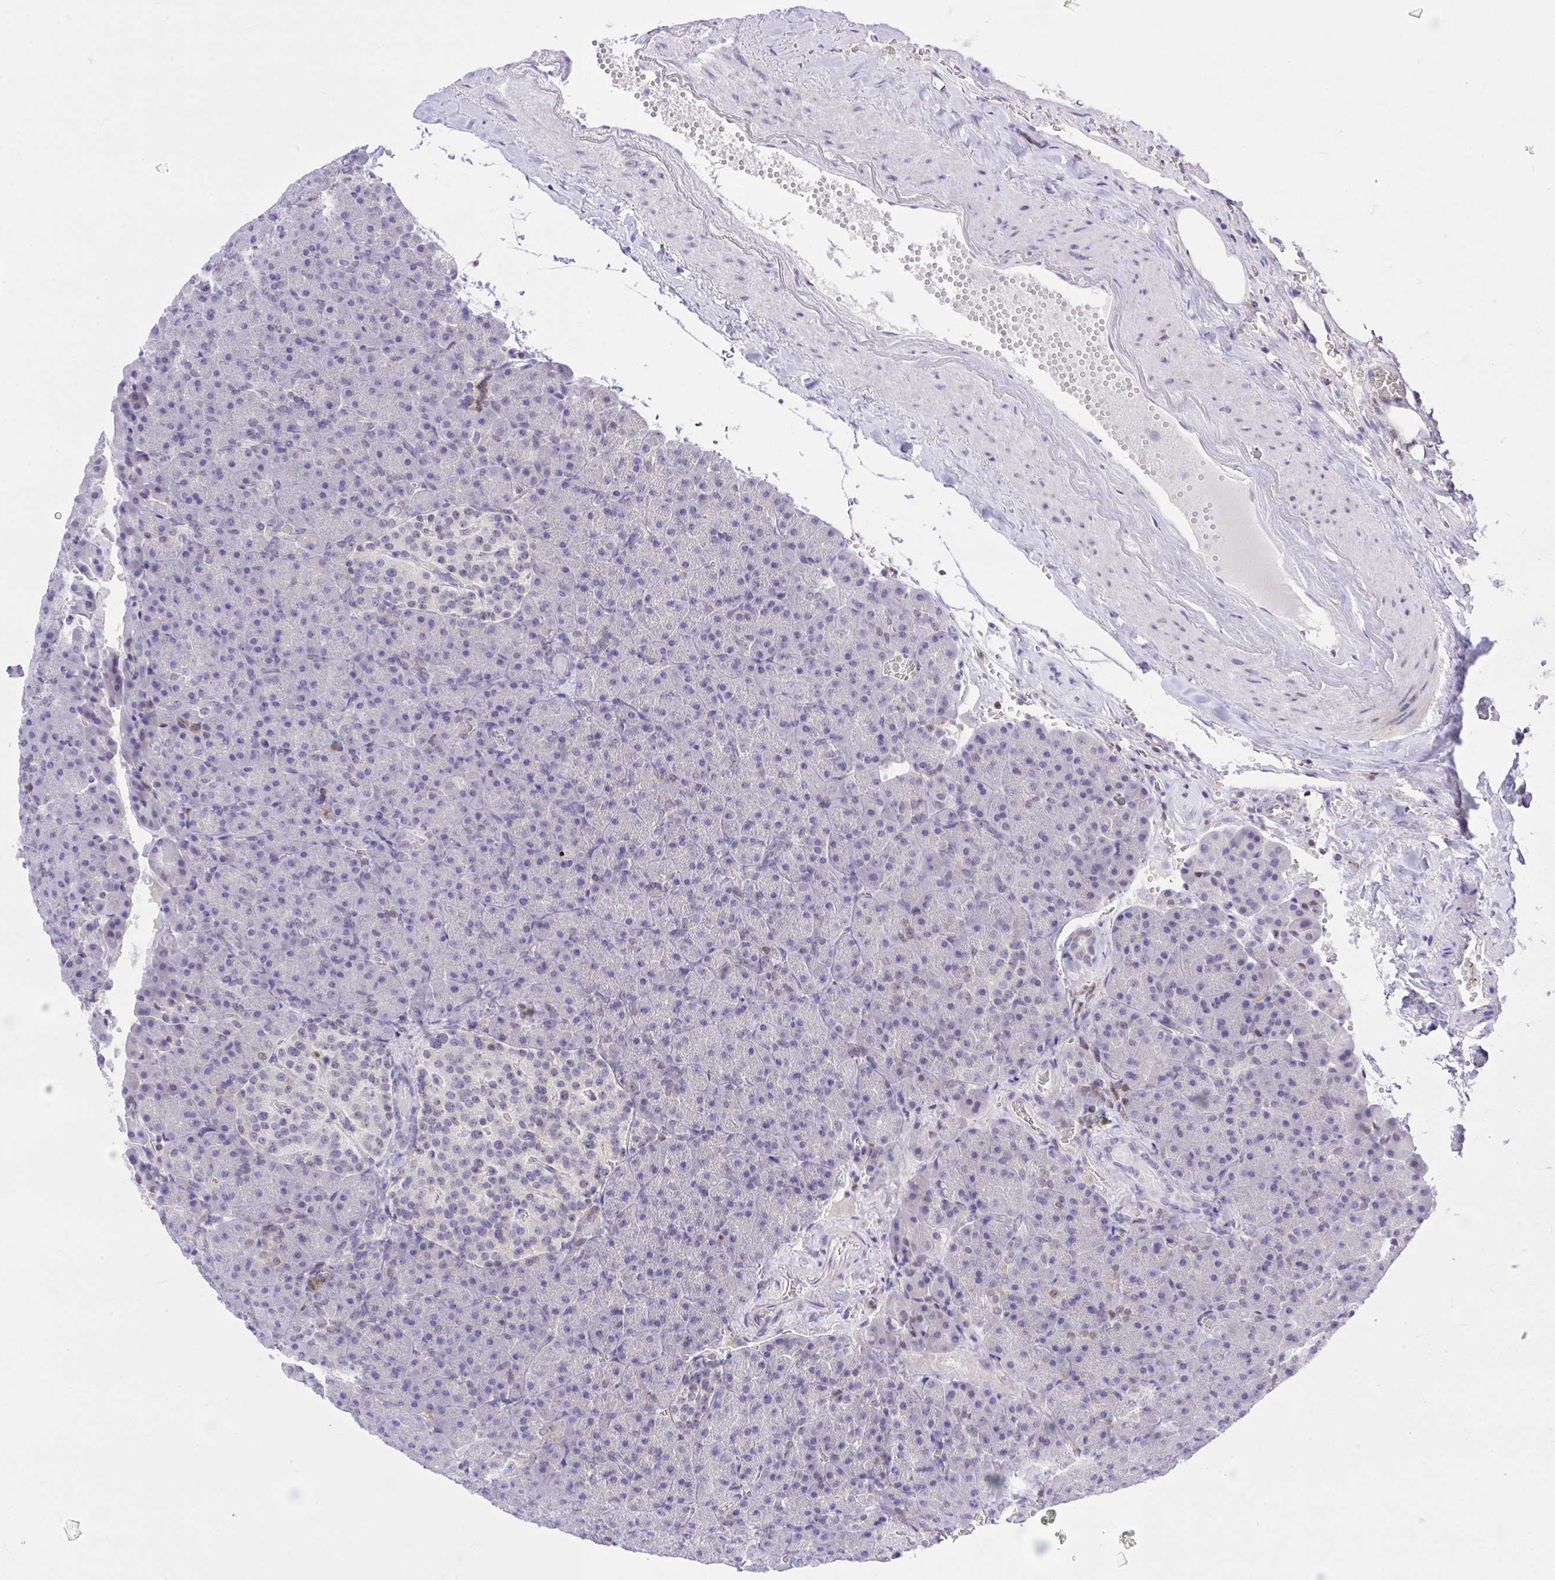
{"staining": {"intensity": "weak", "quantity": "<25%", "location": "nuclear"}, "tissue": "pancreas", "cell_type": "Exocrine glandular cells", "image_type": "normal", "snomed": [{"axis": "morphology", "description": "Normal tissue, NOS"}, {"axis": "topography", "description": "Pancreas"}], "caption": "This is a image of IHC staining of benign pancreas, which shows no expression in exocrine glandular cells. (IHC, brightfield microscopy, high magnification).", "gene": "CXCL8", "patient": {"sex": "female", "age": 74}}